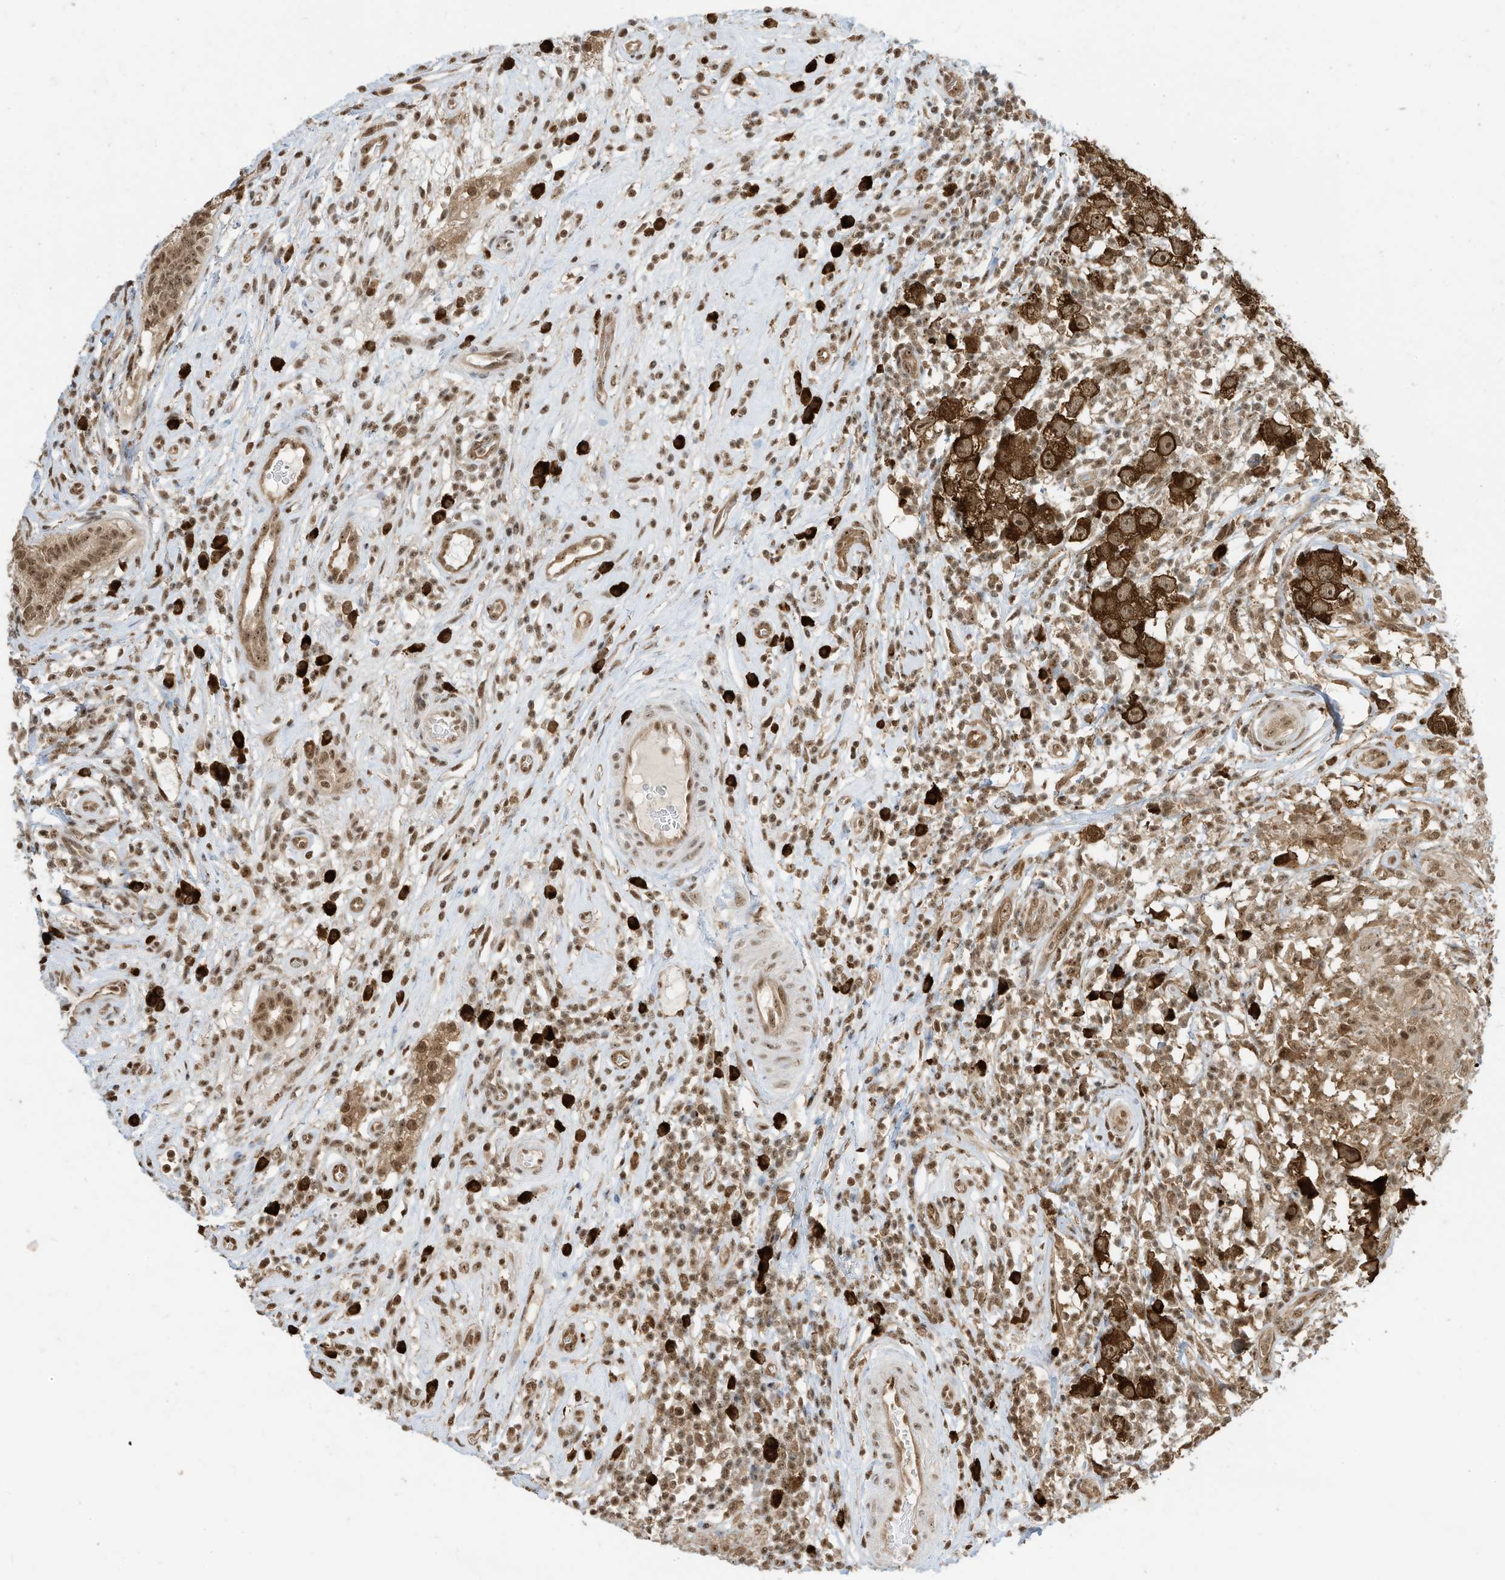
{"staining": {"intensity": "strong", "quantity": ">75%", "location": "cytoplasmic/membranous,nuclear"}, "tissue": "testis cancer", "cell_type": "Tumor cells", "image_type": "cancer", "snomed": [{"axis": "morphology", "description": "Seminoma, NOS"}, {"axis": "topography", "description": "Testis"}], "caption": "IHC staining of testis cancer (seminoma), which shows high levels of strong cytoplasmic/membranous and nuclear positivity in approximately >75% of tumor cells indicating strong cytoplasmic/membranous and nuclear protein expression. The staining was performed using DAB (brown) for protein detection and nuclei were counterstained in hematoxylin (blue).", "gene": "ZNF195", "patient": {"sex": "male", "age": 49}}